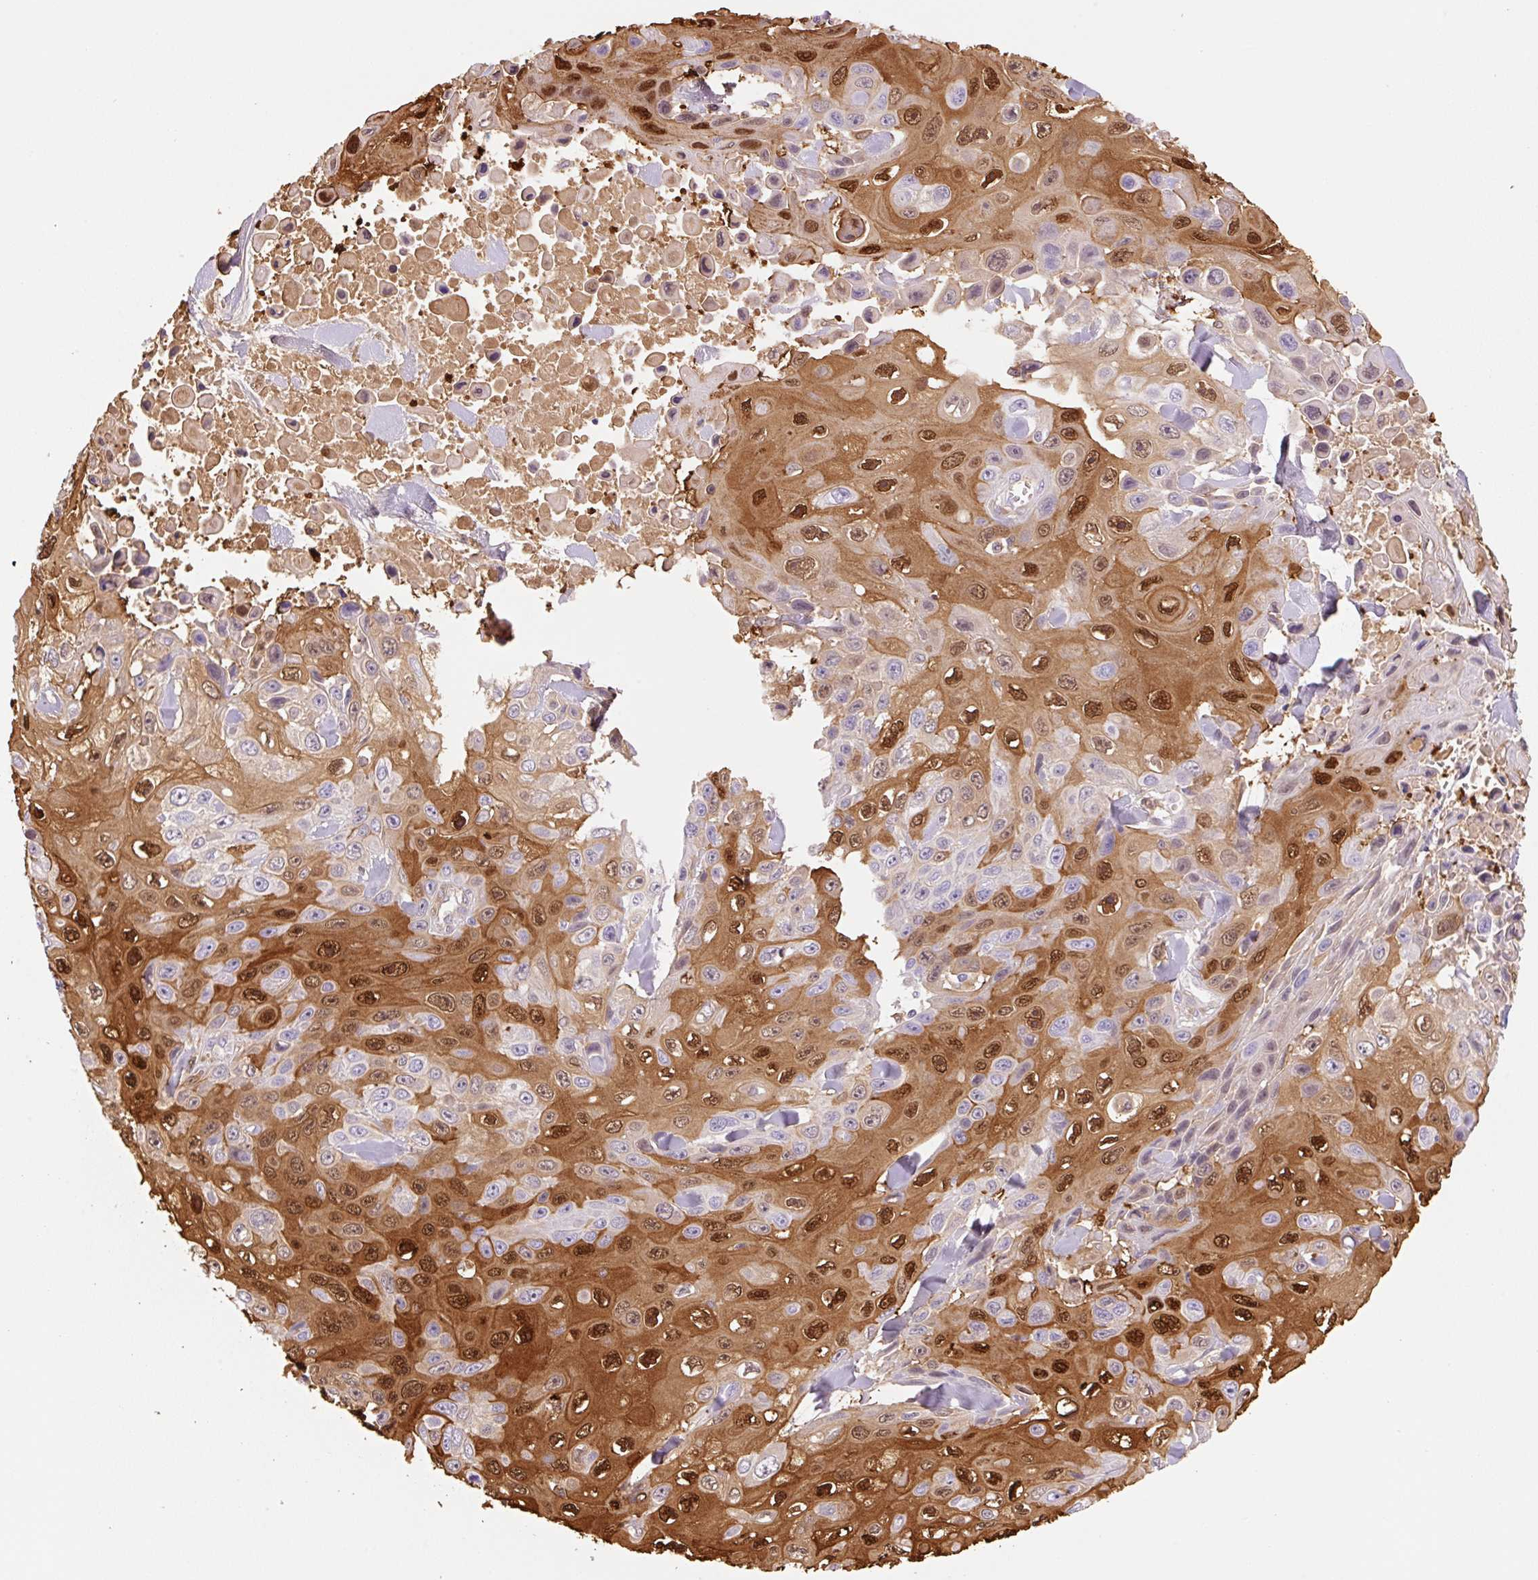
{"staining": {"intensity": "strong", "quantity": ">75%", "location": "cytoplasmic/membranous,nuclear"}, "tissue": "skin cancer", "cell_type": "Tumor cells", "image_type": "cancer", "snomed": [{"axis": "morphology", "description": "Squamous cell carcinoma, NOS"}, {"axis": "topography", "description": "Skin"}], "caption": "Immunohistochemical staining of human squamous cell carcinoma (skin) demonstrates high levels of strong cytoplasmic/membranous and nuclear positivity in approximately >75% of tumor cells.", "gene": "FABP5", "patient": {"sex": "male", "age": 82}}